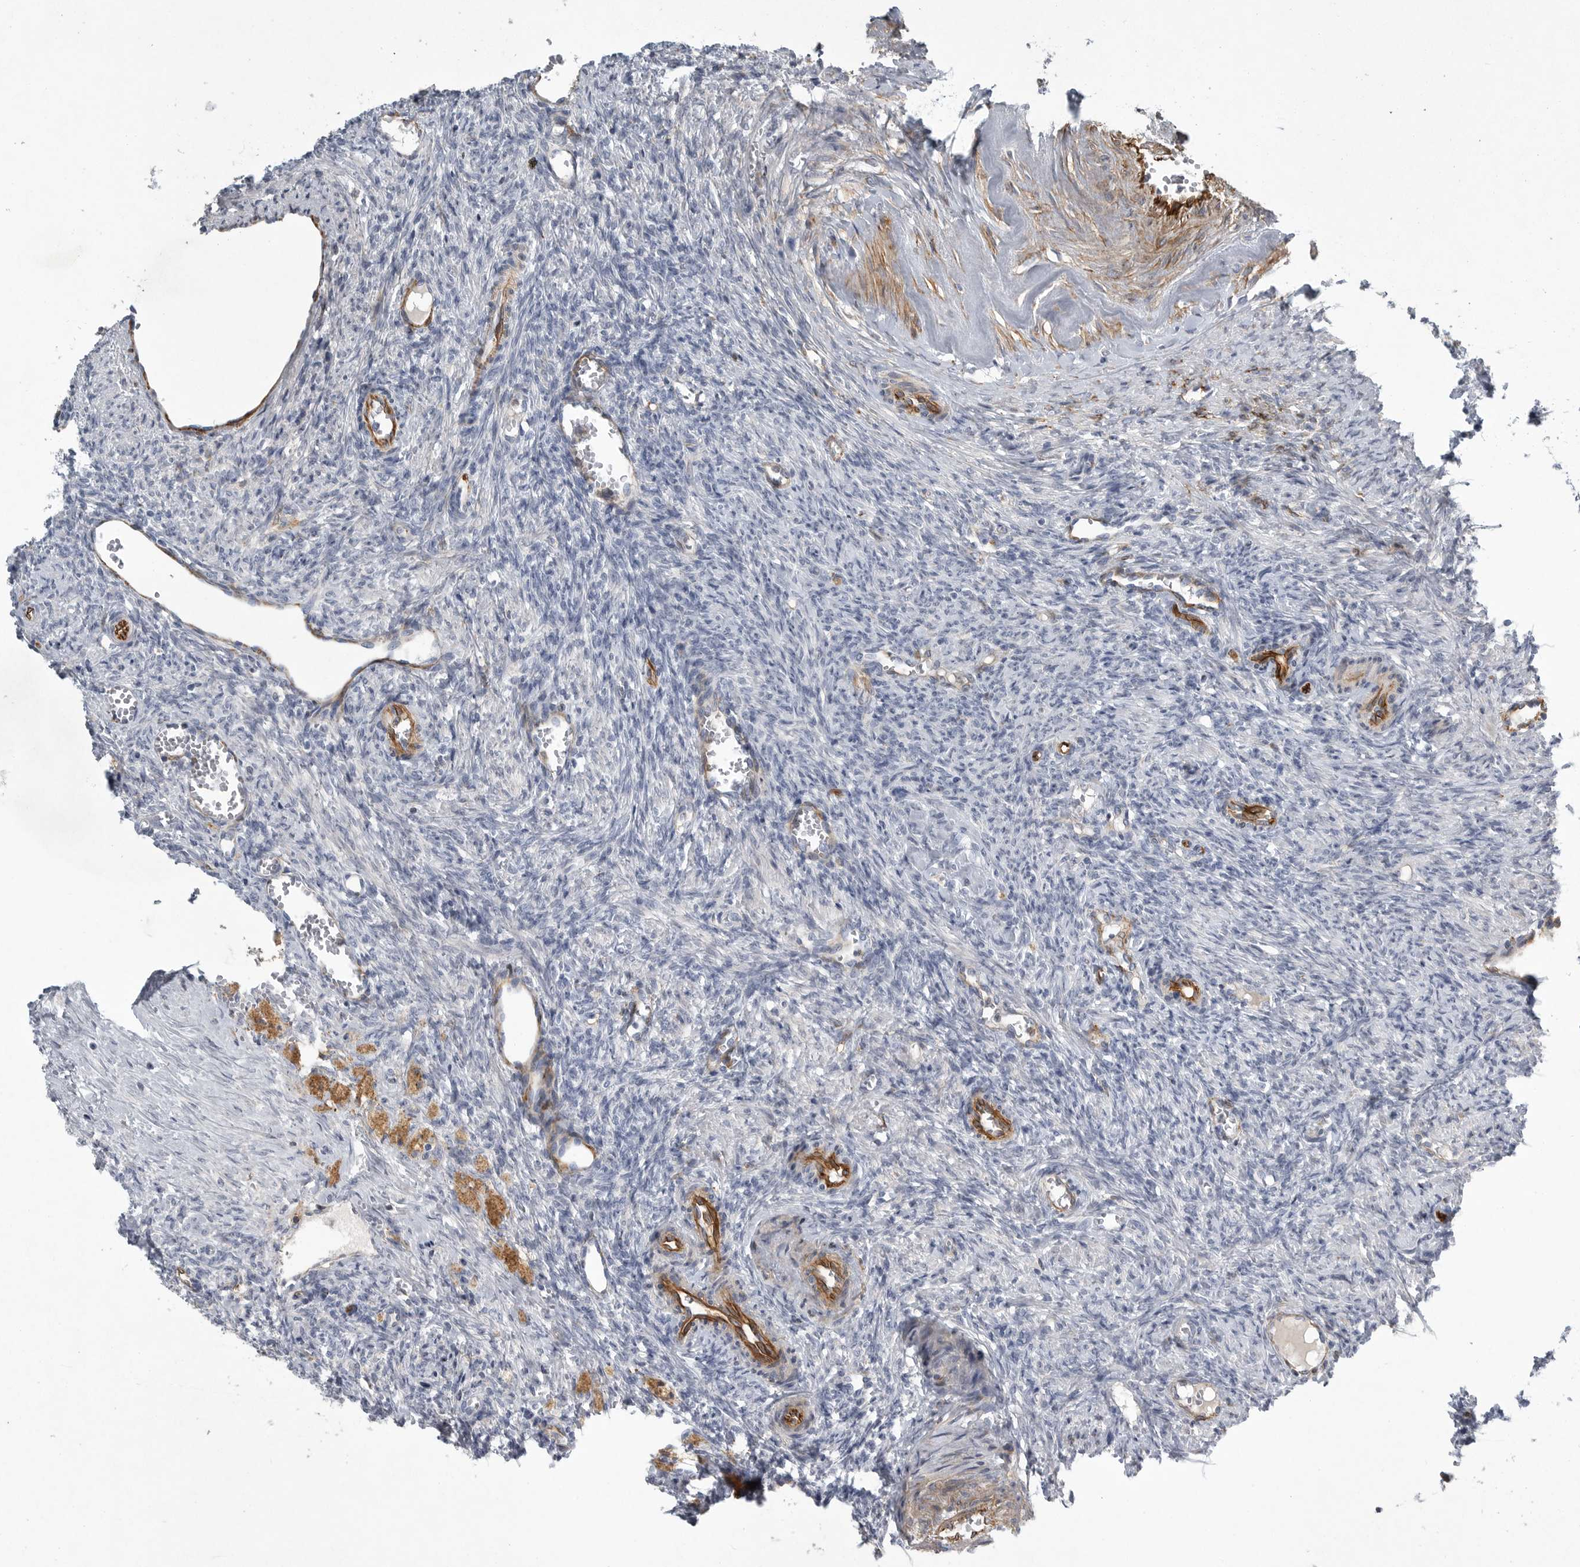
{"staining": {"intensity": "negative", "quantity": "none", "location": "none"}, "tissue": "ovary", "cell_type": "Follicle cells", "image_type": "normal", "snomed": [{"axis": "morphology", "description": "Normal tissue, NOS"}, {"axis": "topography", "description": "Ovary"}], "caption": "Immunohistochemistry (IHC) image of benign ovary: human ovary stained with DAB (3,3'-diaminobenzidine) exhibits no significant protein positivity in follicle cells. (DAB immunohistochemistry, high magnification).", "gene": "MINPP1", "patient": {"sex": "female", "age": 41}}